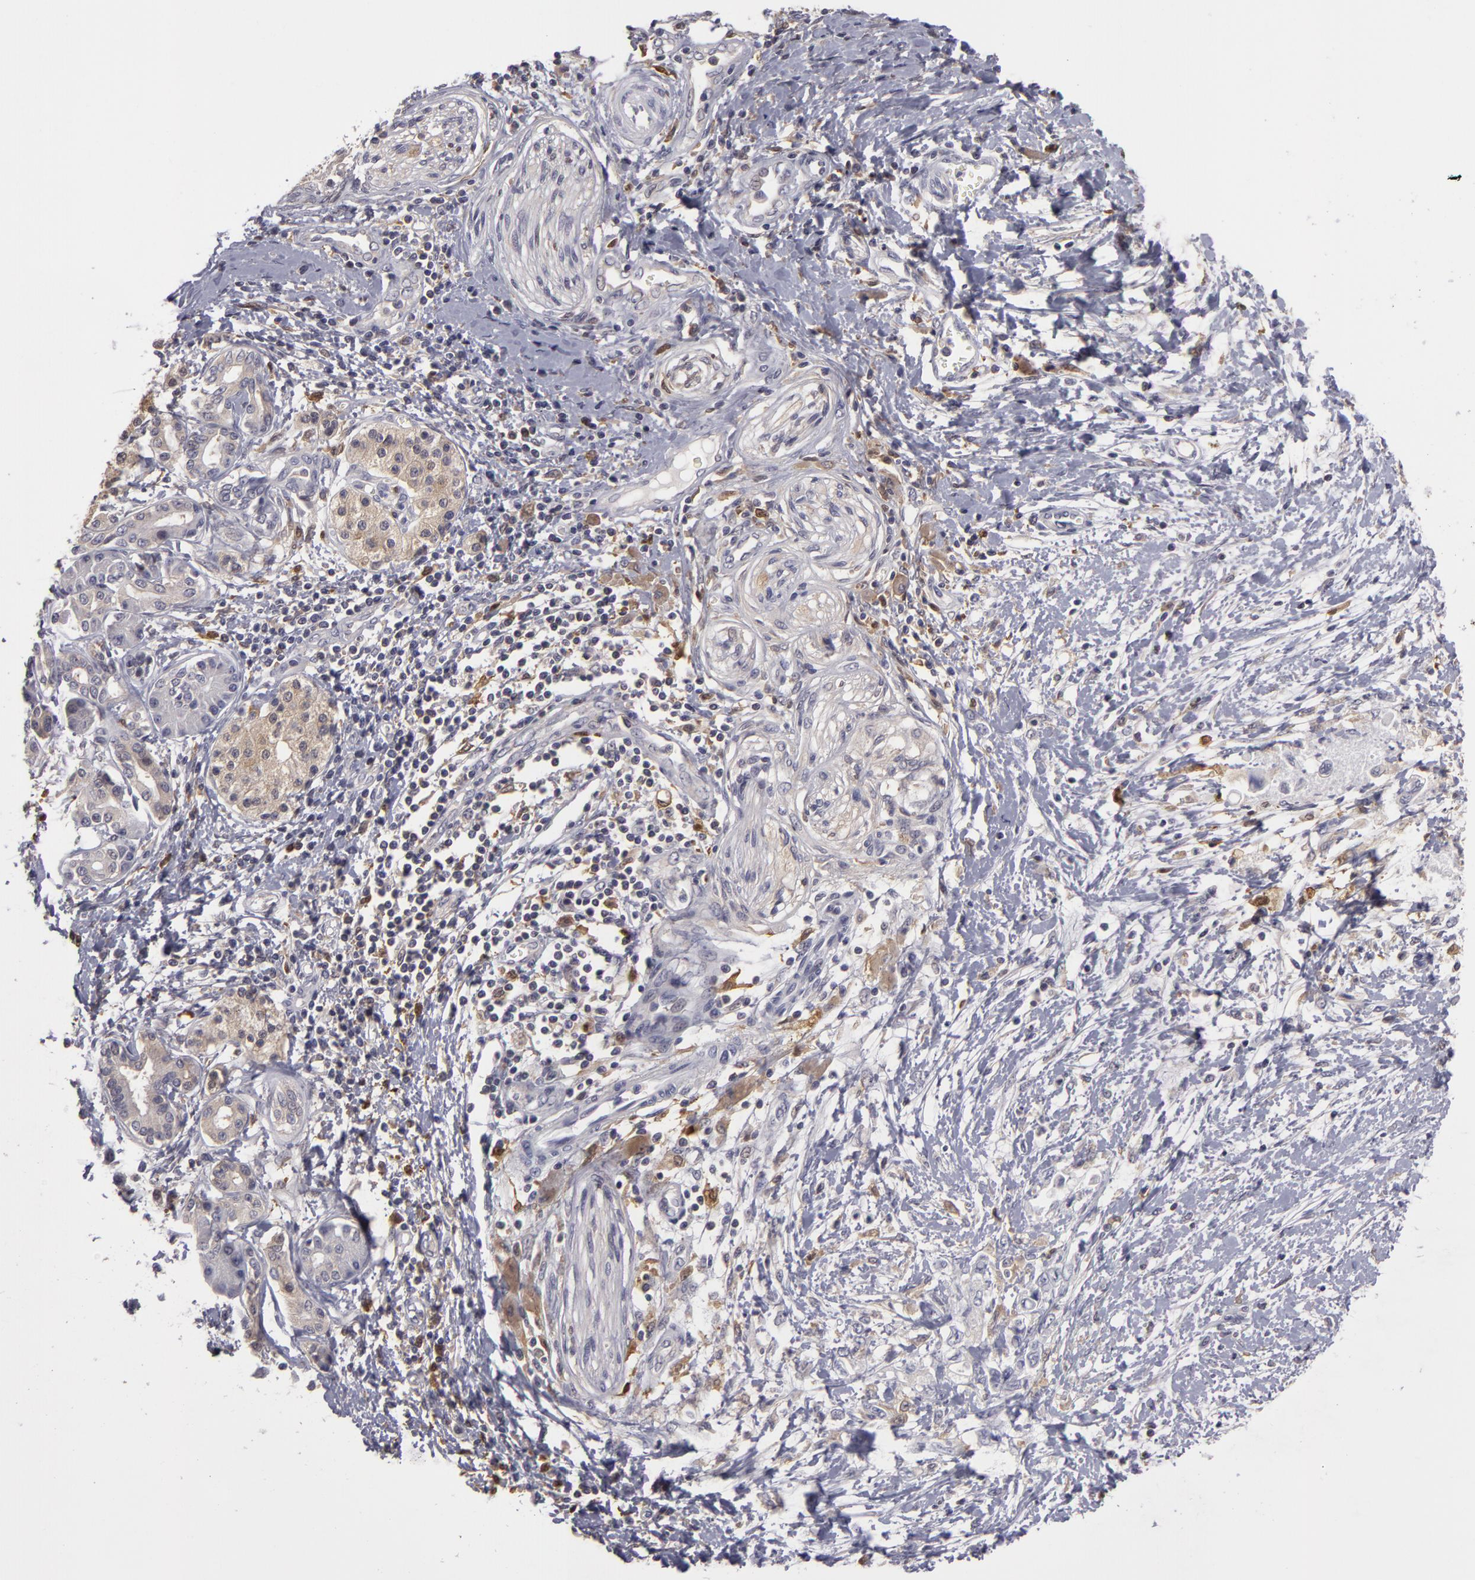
{"staining": {"intensity": "negative", "quantity": "none", "location": "none"}, "tissue": "pancreatic cancer", "cell_type": "Tumor cells", "image_type": "cancer", "snomed": [{"axis": "morphology", "description": "Adenocarcinoma, NOS"}, {"axis": "topography", "description": "Pancreas"}], "caption": "Tumor cells show no significant positivity in adenocarcinoma (pancreatic).", "gene": "GNPDA1", "patient": {"sex": "female", "age": 66}}